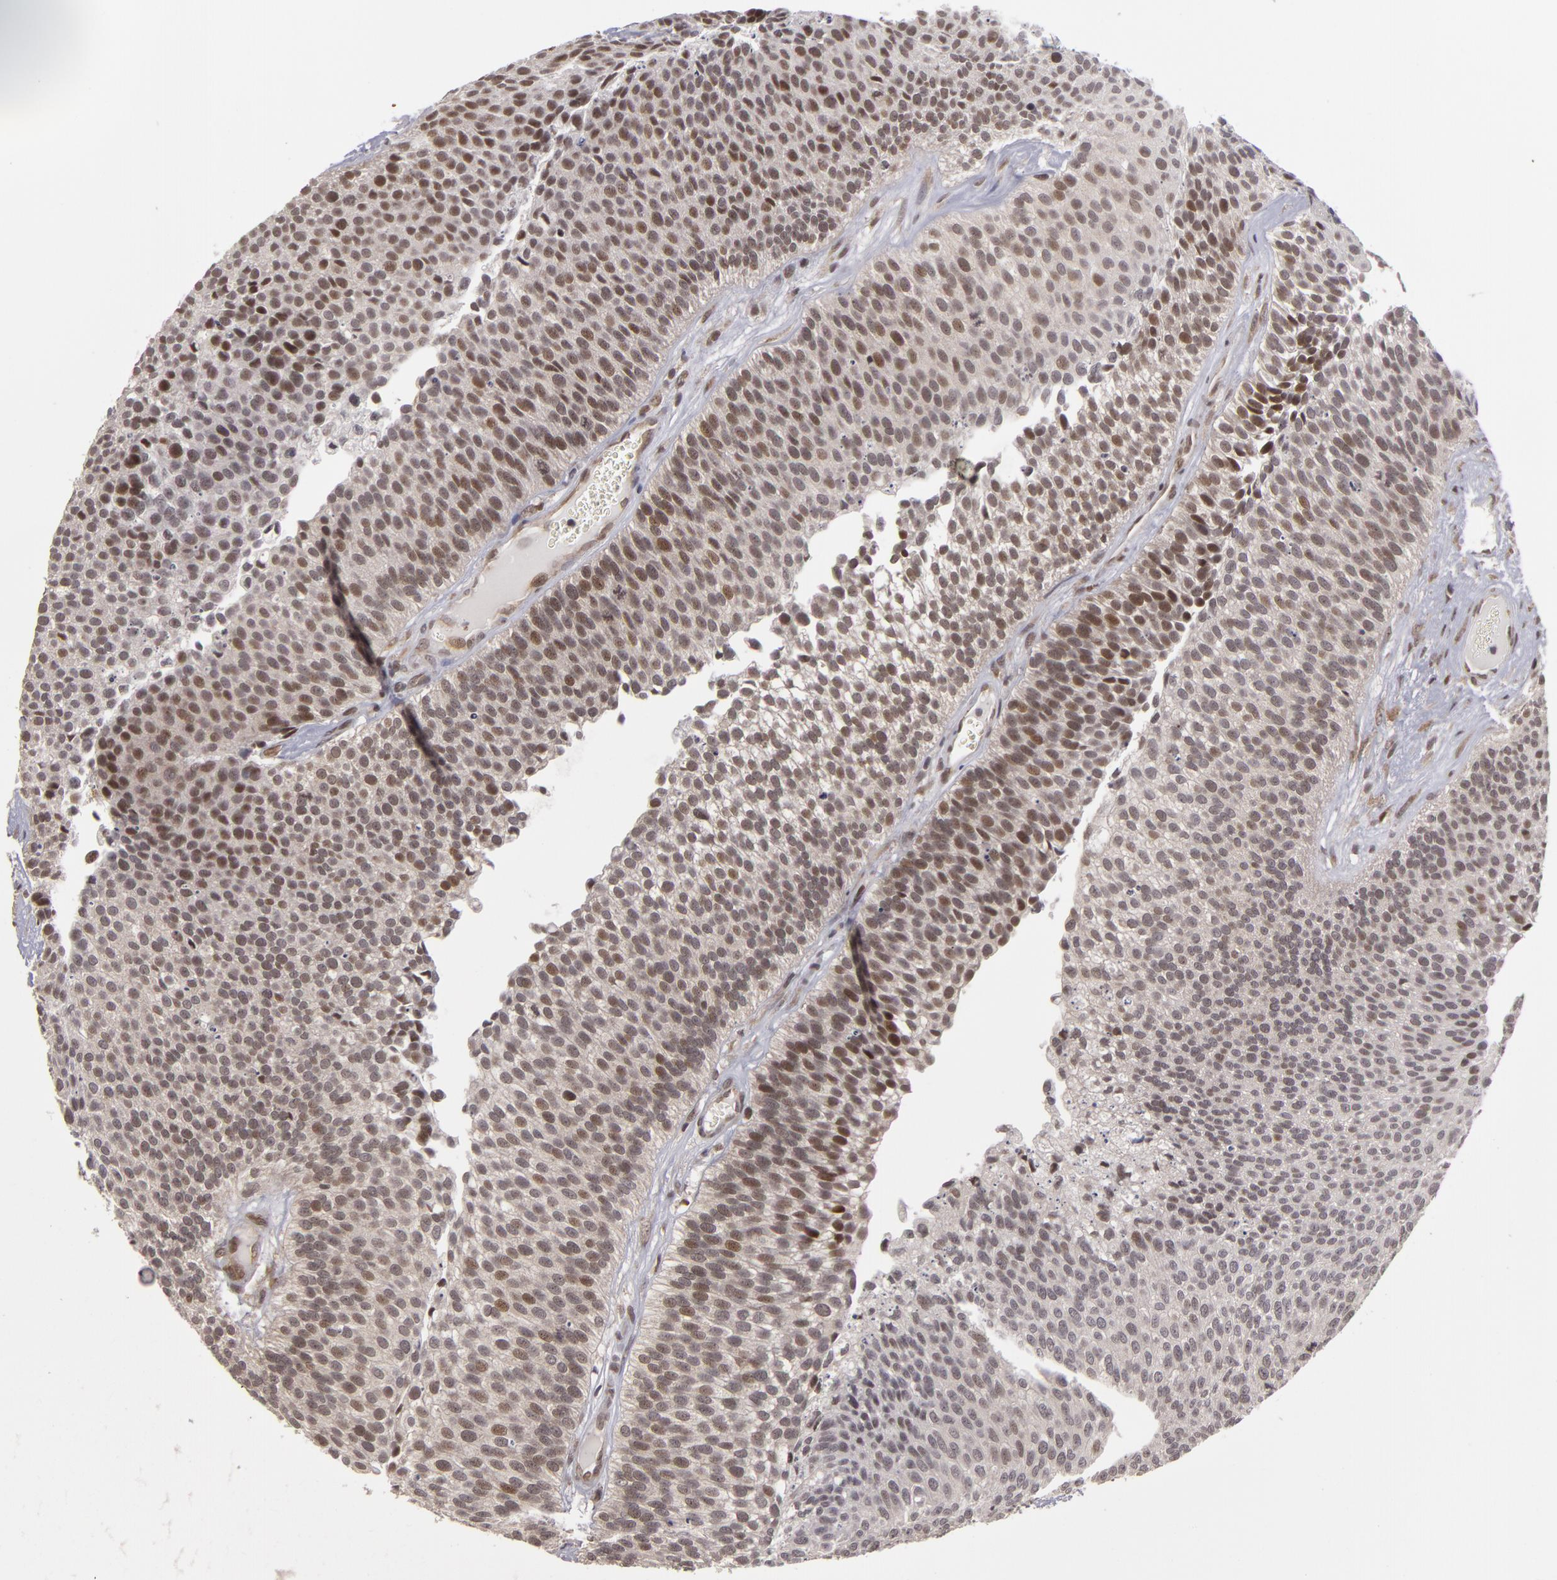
{"staining": {"intensity": "moderate", "quantity": ">75%", "location": "nuclear"}, "tissue": "urothelial cancer", "cell_type": "Tumor cells", "image_type": "cancer", "snomed": [{"axis": "morphology", "description": "Urothelial carcinoma, Low grade"}, {"axis": "topography", "description": "Urinary bladder"}], "caption": "High-magnification brightfield microscopy of urothelial cancer stained with DAB (3,3'-diaminobenzidine) (brown) and counterstained with hematoxylin (blue). tumor cells exhibit moderate nuclear staining is seen in approximately>75% of cells.", "gene": "ZNF133", "patient": {"sex": "male", "age": 84}}